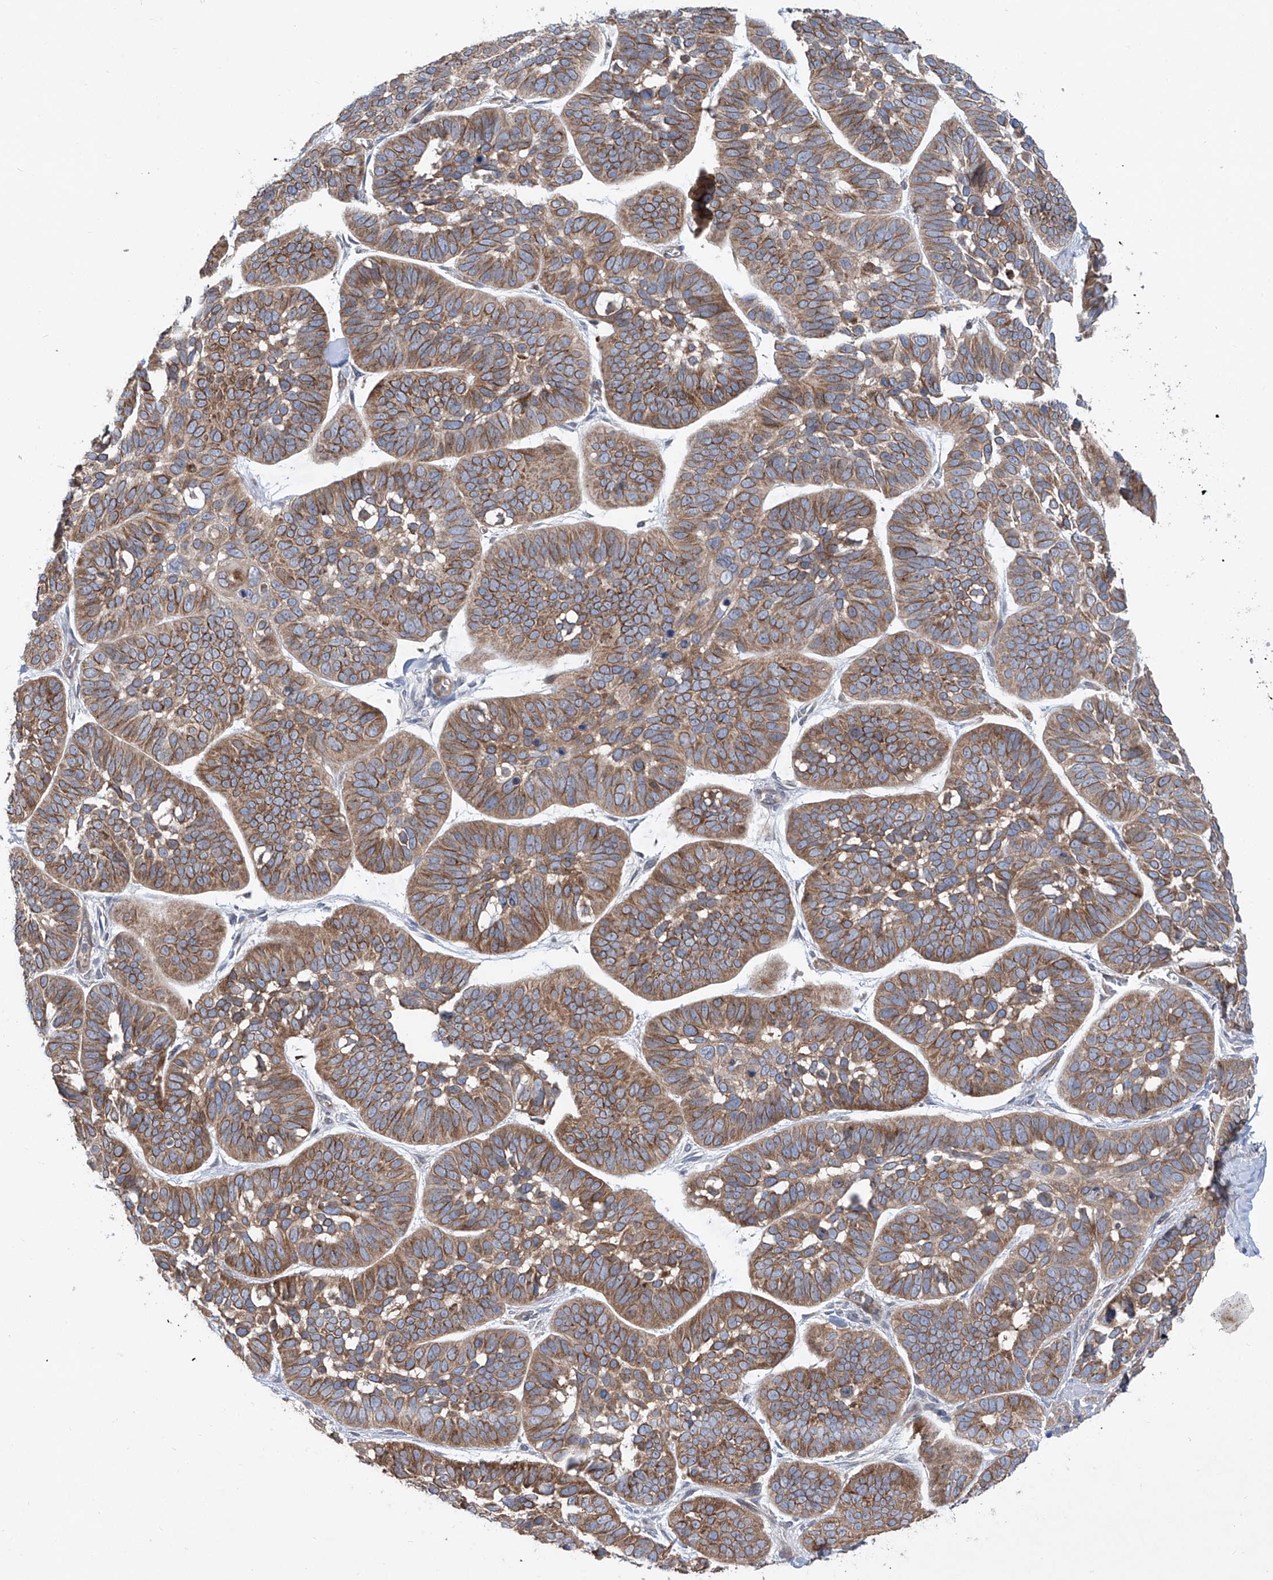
{"staining": {"intensity": "moderate", "quantity": ">75%", "location": "cytoplasmic/membranous"}, "tissue": "skin cancer", "cell_type": "Tumor cells", "image_type": "cancer", "snomed": [{"axis": "morphology", "description": "Basal cell carcinoma"}, {"axis": "topography", "description": "Skin"}], "caption": "A photomicrograph showing moderate cytoplasmic/membranous expression in approximately >75% of tumor cells in skin cancer (basal cell carcinoma), as visualized by brown immunohistochemical staining.", "gene": "KLC4", "patient": {"sex": "male", "age": 62}}